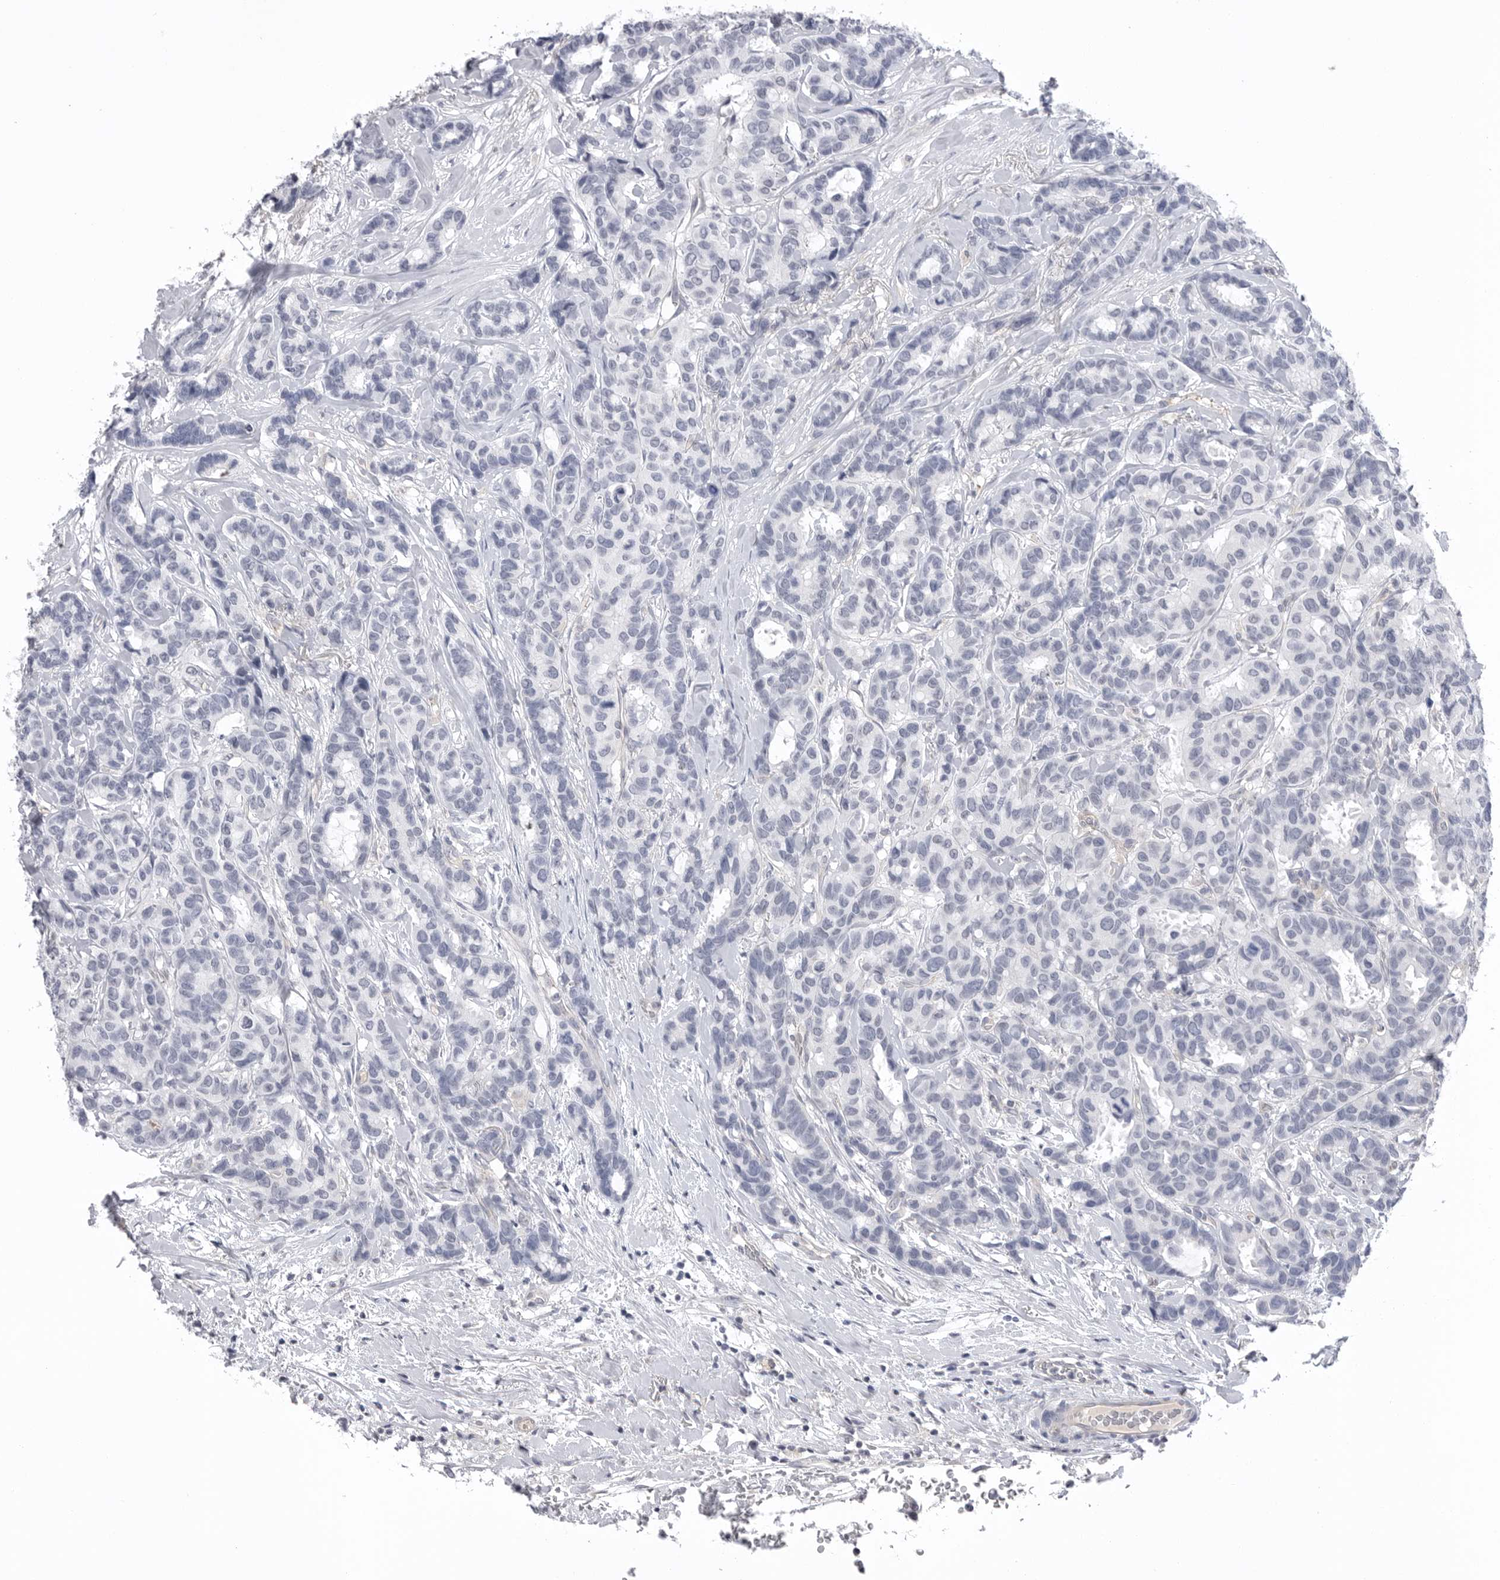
{"staining": {"intensity": "negative", "quantity": "none", "location": "none"}, "tissue": "breast cancer", "cell_type": "Tumor cells", "image_type": "cancer", "snomed": [{"axis": "morphology", "description": "Duct carcinoma"}, {"axis": "topography", "description": "Breast"}], "caption": "Immunohistochemical staining of human breast cancer exhibits no significant staining in tumor cells.", "gene": "DLGAP3", "patient": {"sex": "female", "age": 87}}